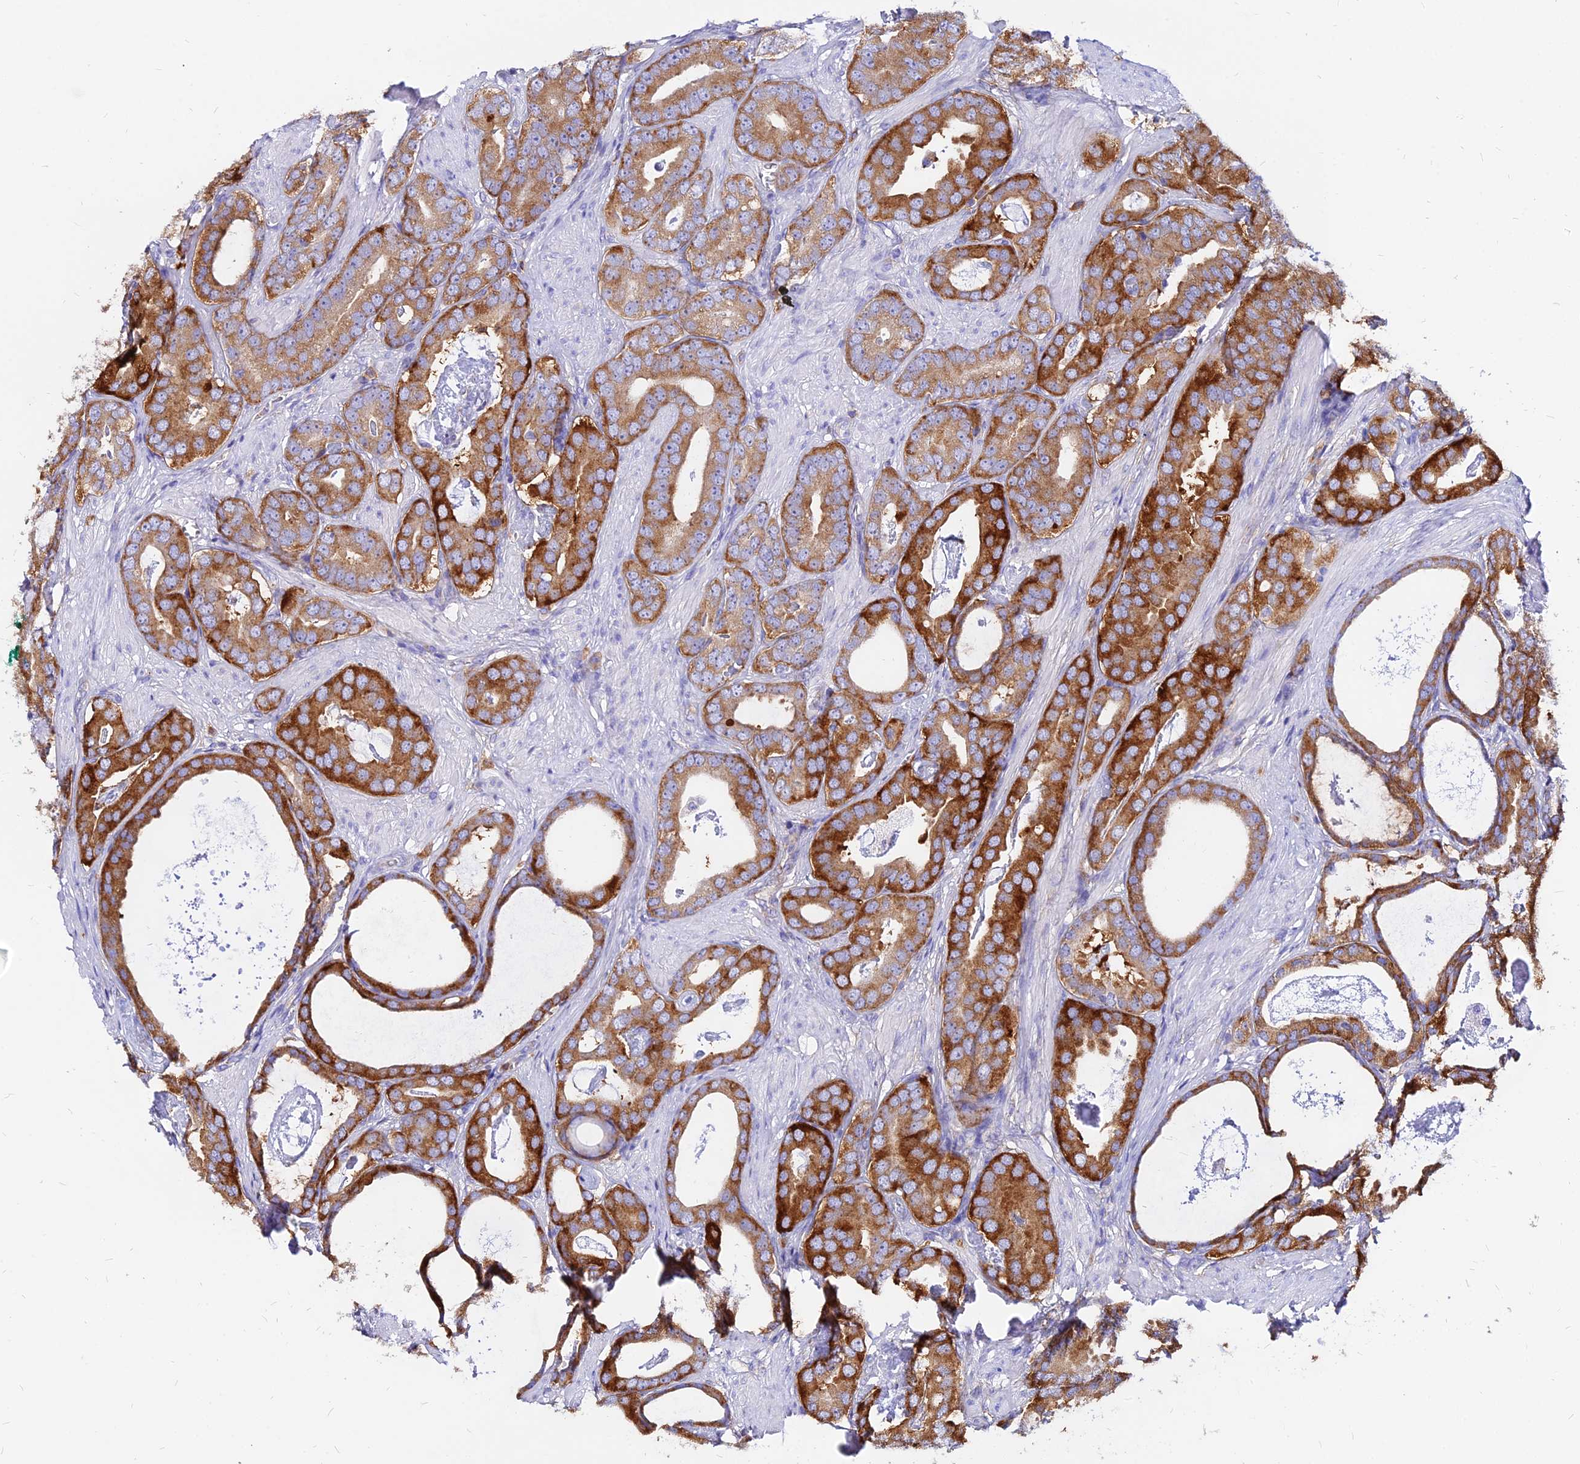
{"staining": {"intensity": "strong", "quantity": ">75%", "location": "cytoplasmic/membranous"}, "tissue": "prostate cancer", "cell_type": "Tumor cells", "image_type": "cancer", "snomed": [{"axis": "morphology", "description": "Adenocarcinoma, Low grade"}, {"axis": "topography", "description": "Prostate"}], "caption": "An immunohistochemistry photomicrograph of neoplastic tissue is shown. Protein staining in brown highlights strong cytoplasmic/membranous positivity in prostate cancer (adenocarcinoma (low-grade)) within tumor cells.", "gene": "AGTRAP", "patient": {"sex": "male", "age": 71}}